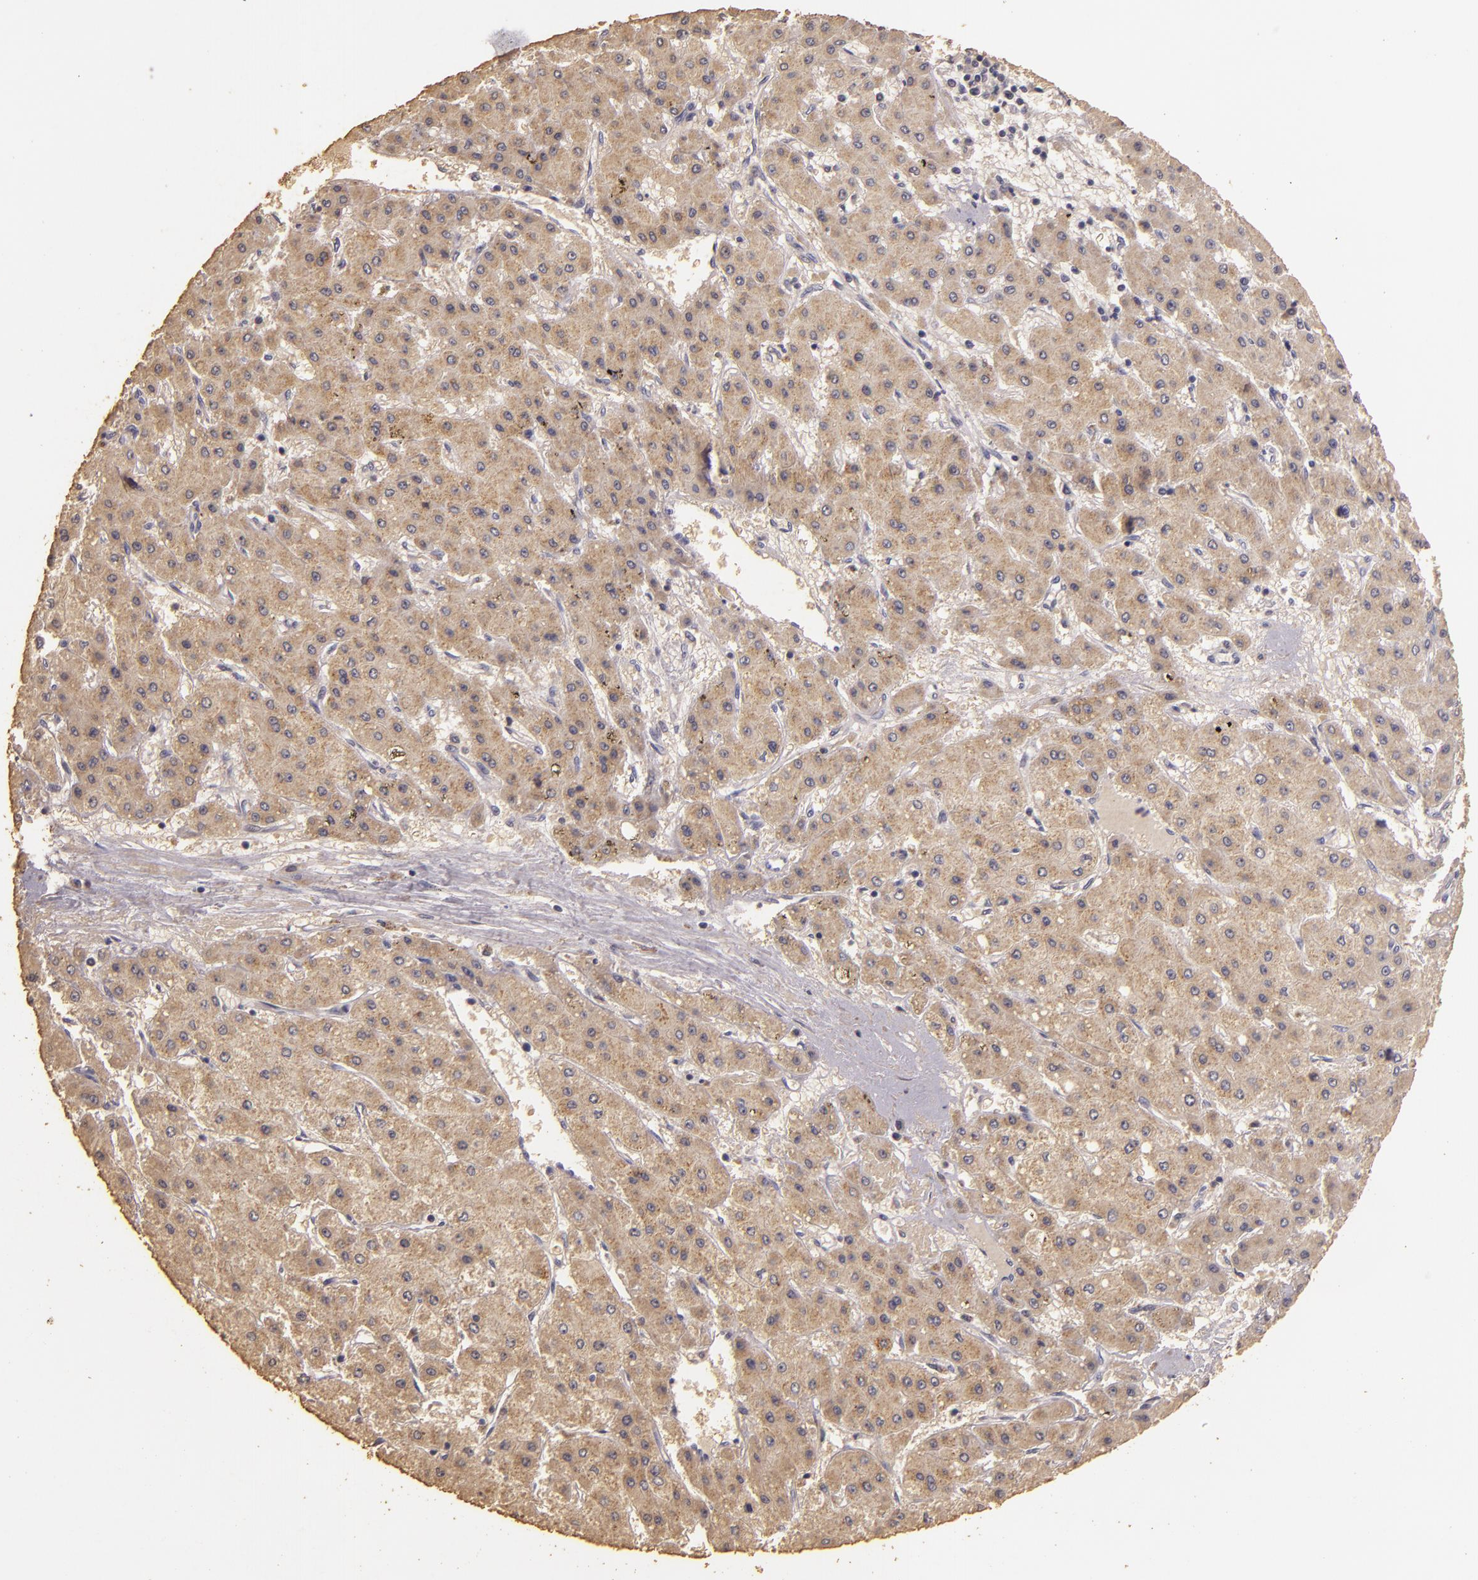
{"staining": {"intensity": "moderate", "quantity": "25%-75%", "location": "cytoplasmic/membranous"}, "tissue": "liver cancer", "cell_type": "Tumor cells", "image_type": "cancer", "snomed": [{"axis": "morphology", "description": "Carcinoma, Hepatocellular, NOS"}, {"axis": "topography", "description": "Liver"}], "caption": "Hepatocellular carcinoma (liver) stained with a brown dye reveals moderate cytoplasmic/membranous positive staining in about 25%-75% of tumor cells.", "gene": "BCL2L13", "patient": {"sex": "female", "age": 52}}